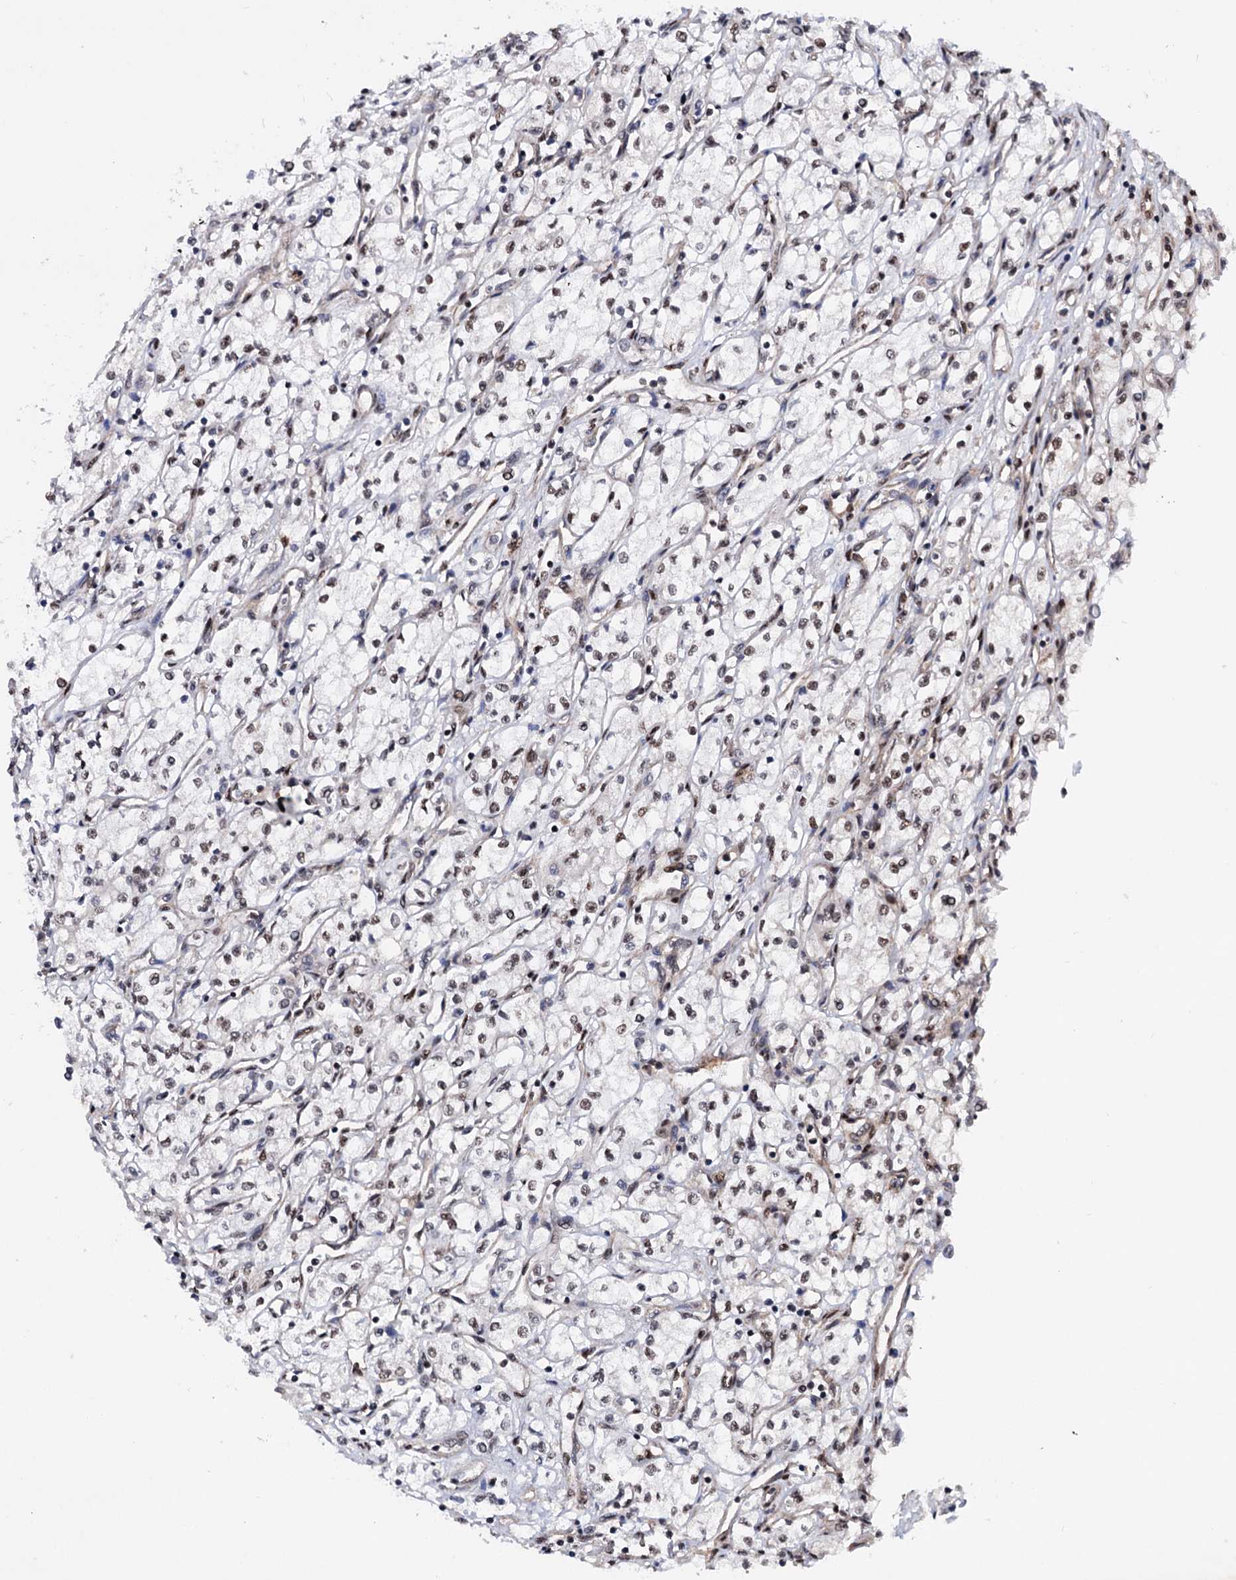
{"staining": {"intensity": "moderate", "quantity": "<25%", "location": "nuclear"}, "tissue": "renal cancer", "cell_type": "Tumor cells", "image_type": "cancer", "snomed": [{"axis": "morphology", "description": "Adenocarcinoma, NOS"}, {"axis": "topography", "description": "Kidney"}], "caption": "IHC (DAB) staining of human renal adenocarcinoma displays moderate nuclear protein expression in approximately <25% of tumor cells.", "gene": "TBC1D12", "patient": {"sex": "male", "age": 59}}